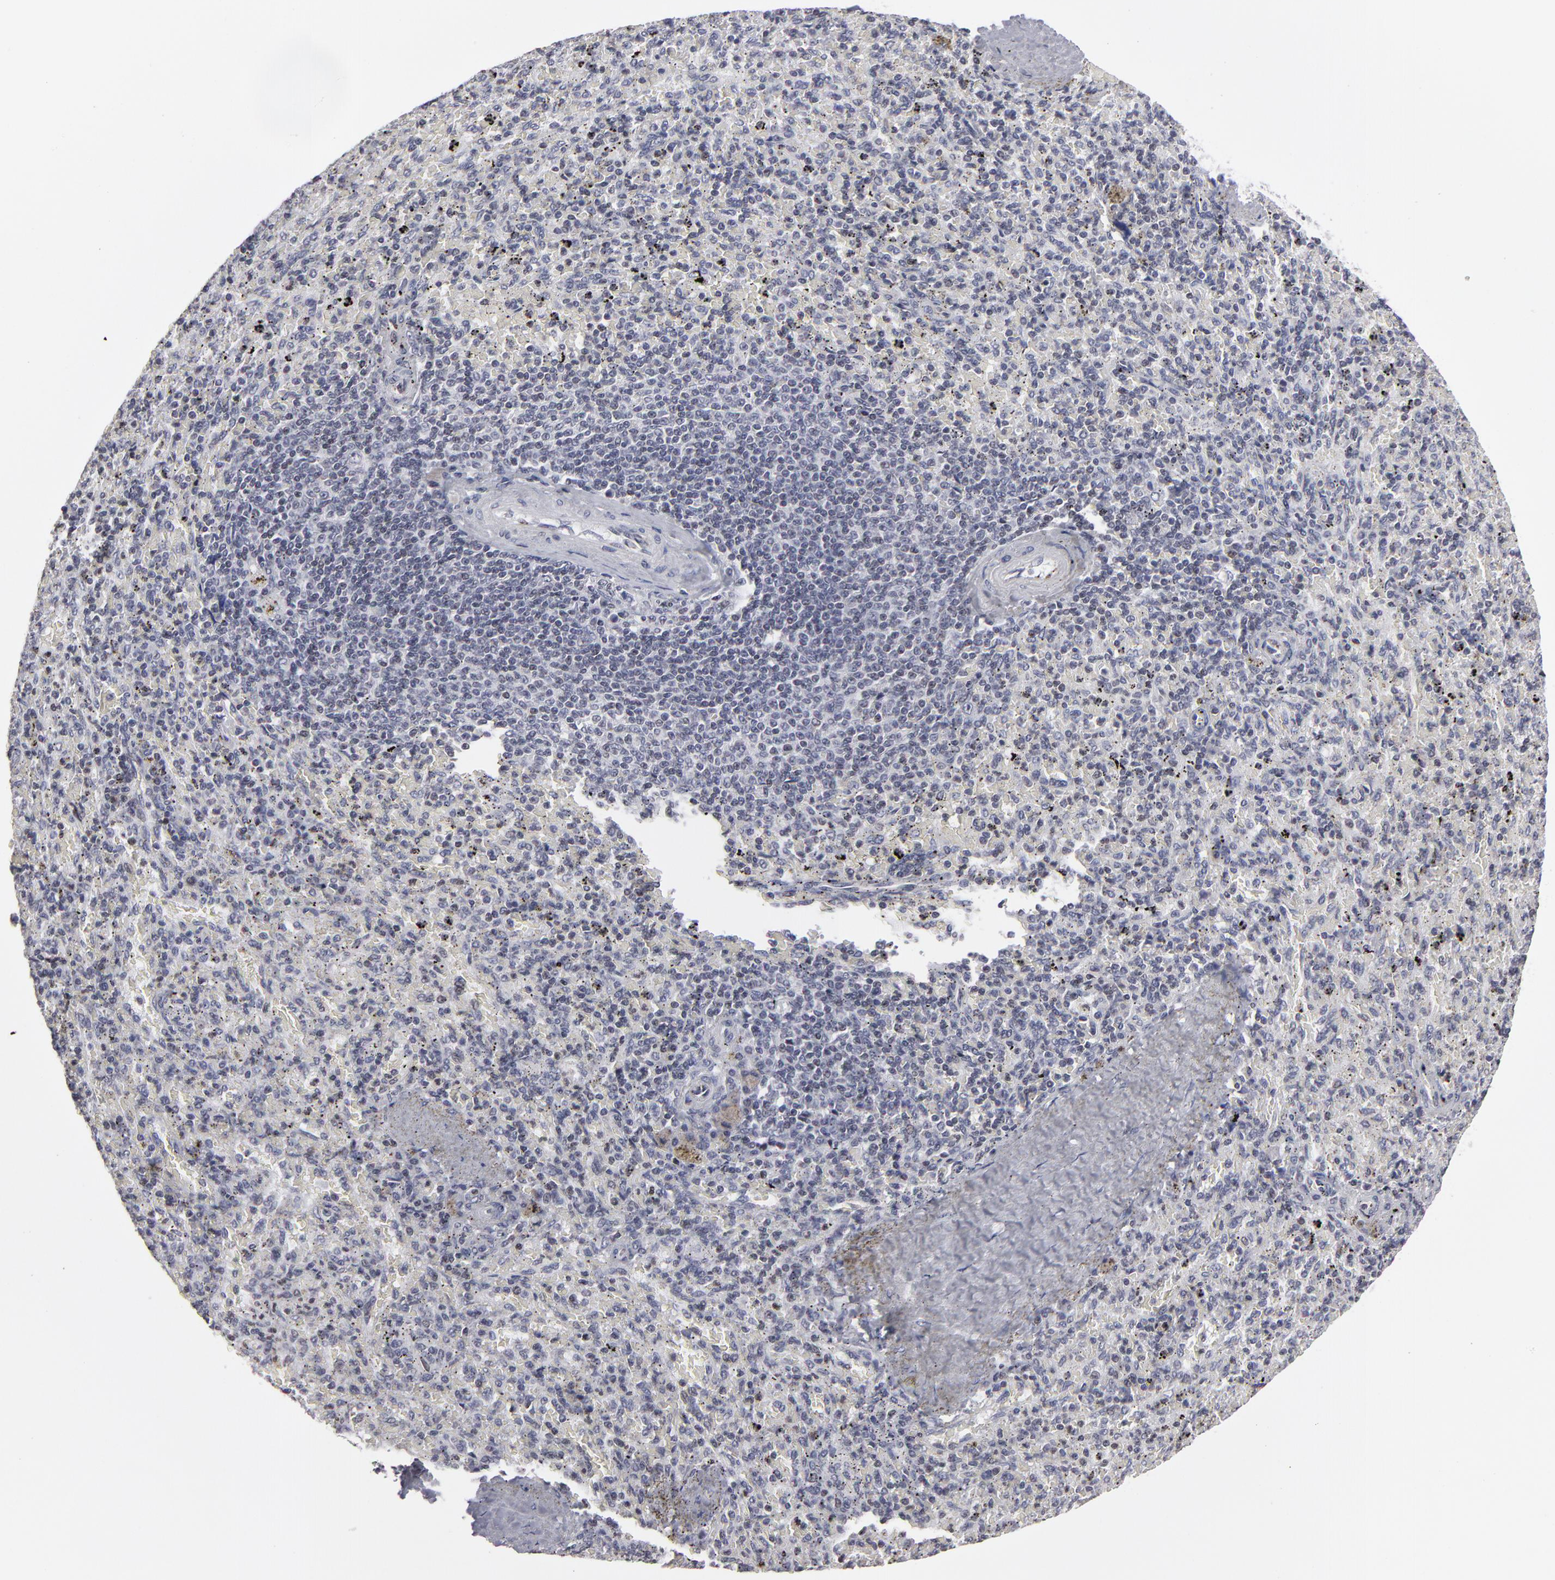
{"staining": {"intensity": "negative", "quantity": "none", "location": "none"}, "tissue": "spleen", "cell_type": "Cells in red pulp", "image_type": "normal", "snomed": [{"axis": "morphology", "description": "Normal tissue, NOS"}, {"axis": "topography", "description": "Spleen"}], "caption": "IHC histopathology image of unremarkable spleen: human spleen stained with DAB (3,3'-diaminobenzidine) reveals no significant protein expression in cells in red pulp. The staining was performed using DAB to visualize the protein expression in brown, while the nuclei were stained in blue with hematoxylin (Magnification: 20x).", "gene": "ODF2", "patient": {"sex": "female", "age": 43}}